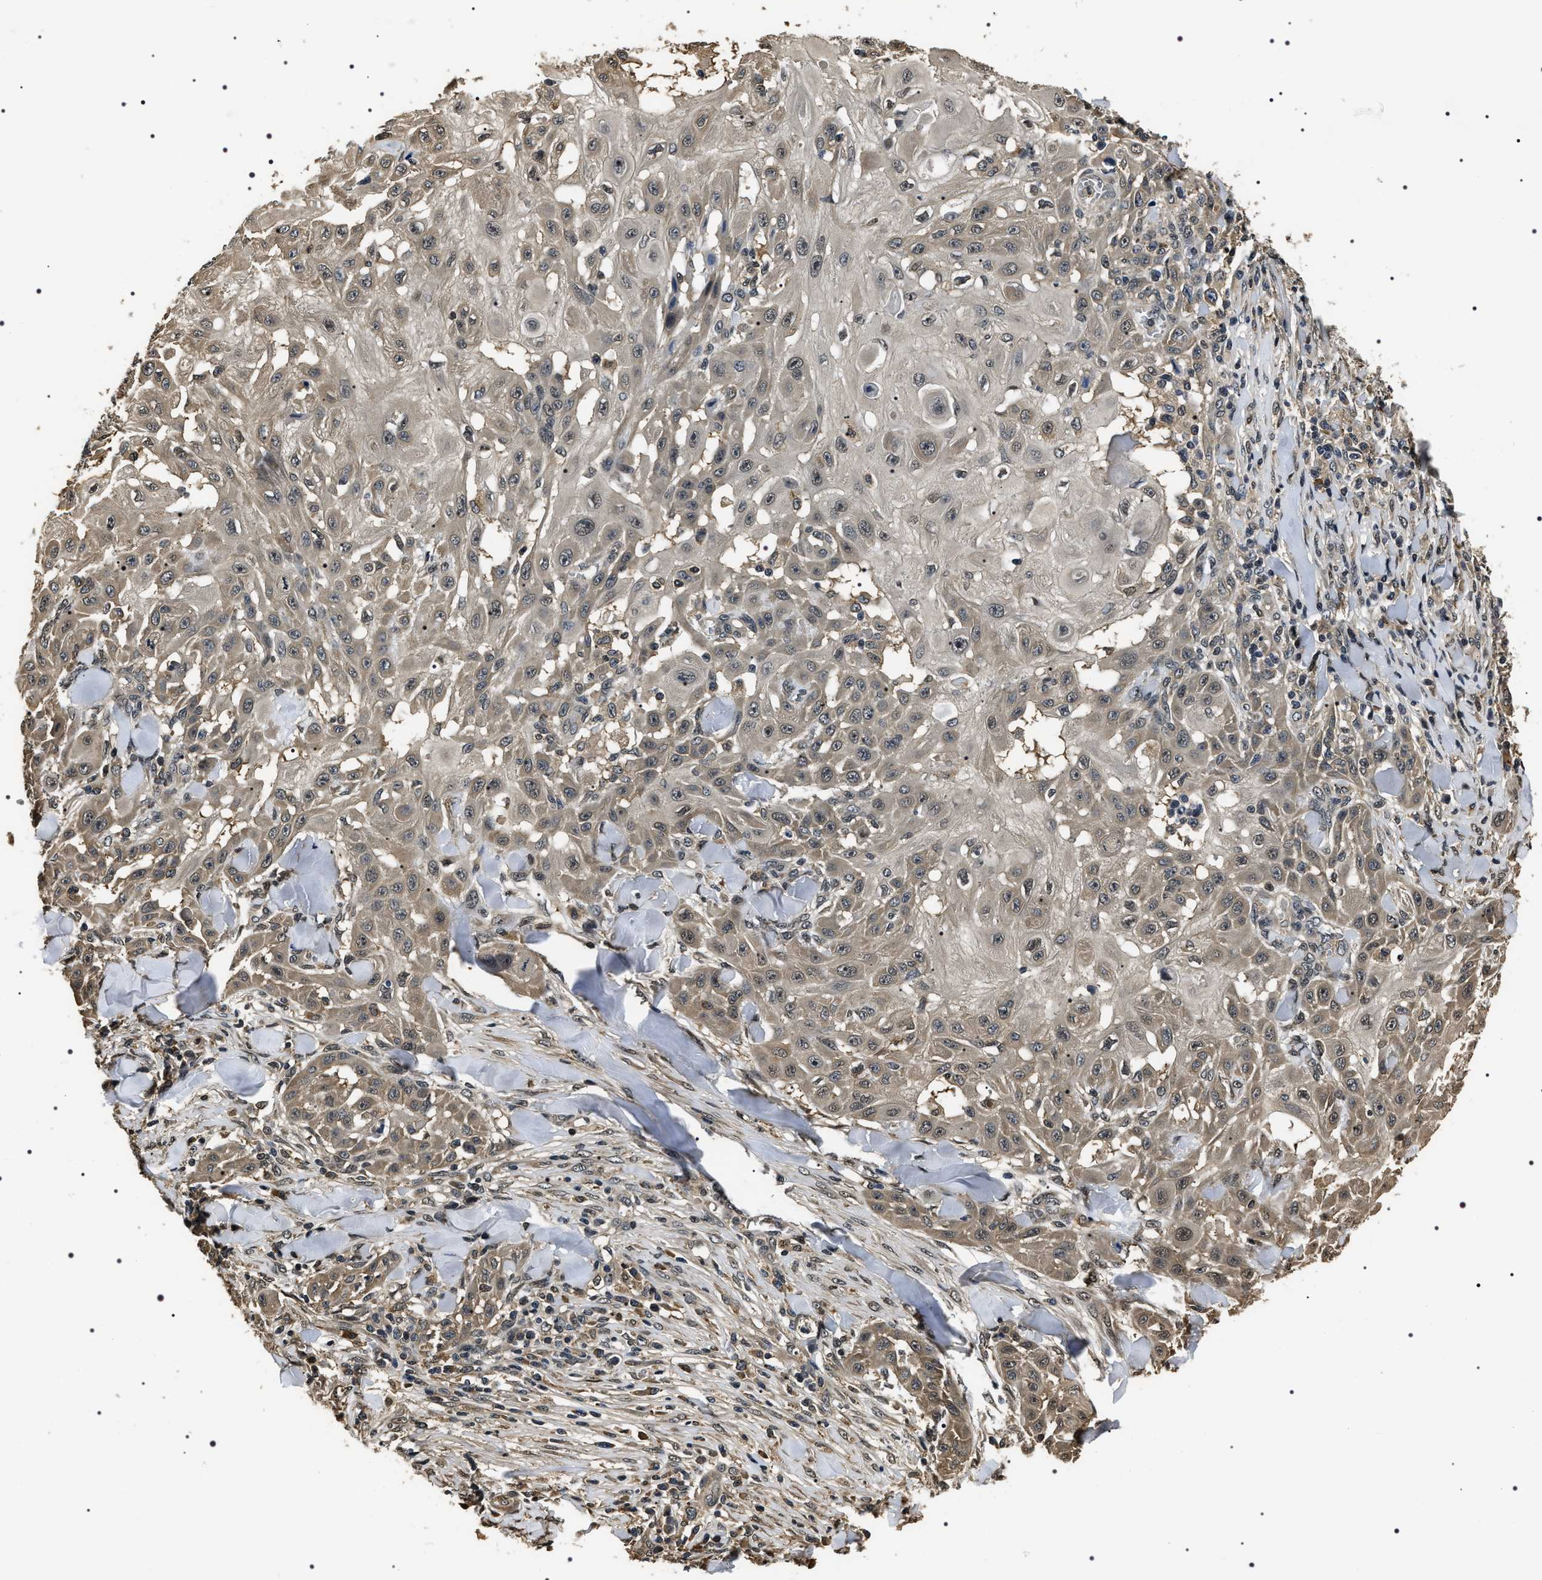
{"staining": {"intensity": "weak", "quantity": "25%-75%", "location": "cytoplasmic/membranous"}, "tissue": "skin cancer", "cell_type": "Tumor cells", "image_type": "cancer", "snomed": [{"axis": "morphology", "description": "Squamous cell carcinoma, NOS"}, {"axis": "topography", "description": "Skin"}], "caption": "An IHC micrograph of neoplastic tissue is shown. Protein staining in brown labels weak cytoplasmic/membranous positivity in squamous cell carcinoma (skin) within tumor cells. The protein is shown in brown color, while the nuclei are stained blue.", "gene": "ARHGAP22", "patient": {"sex": "male", "age": 24}}